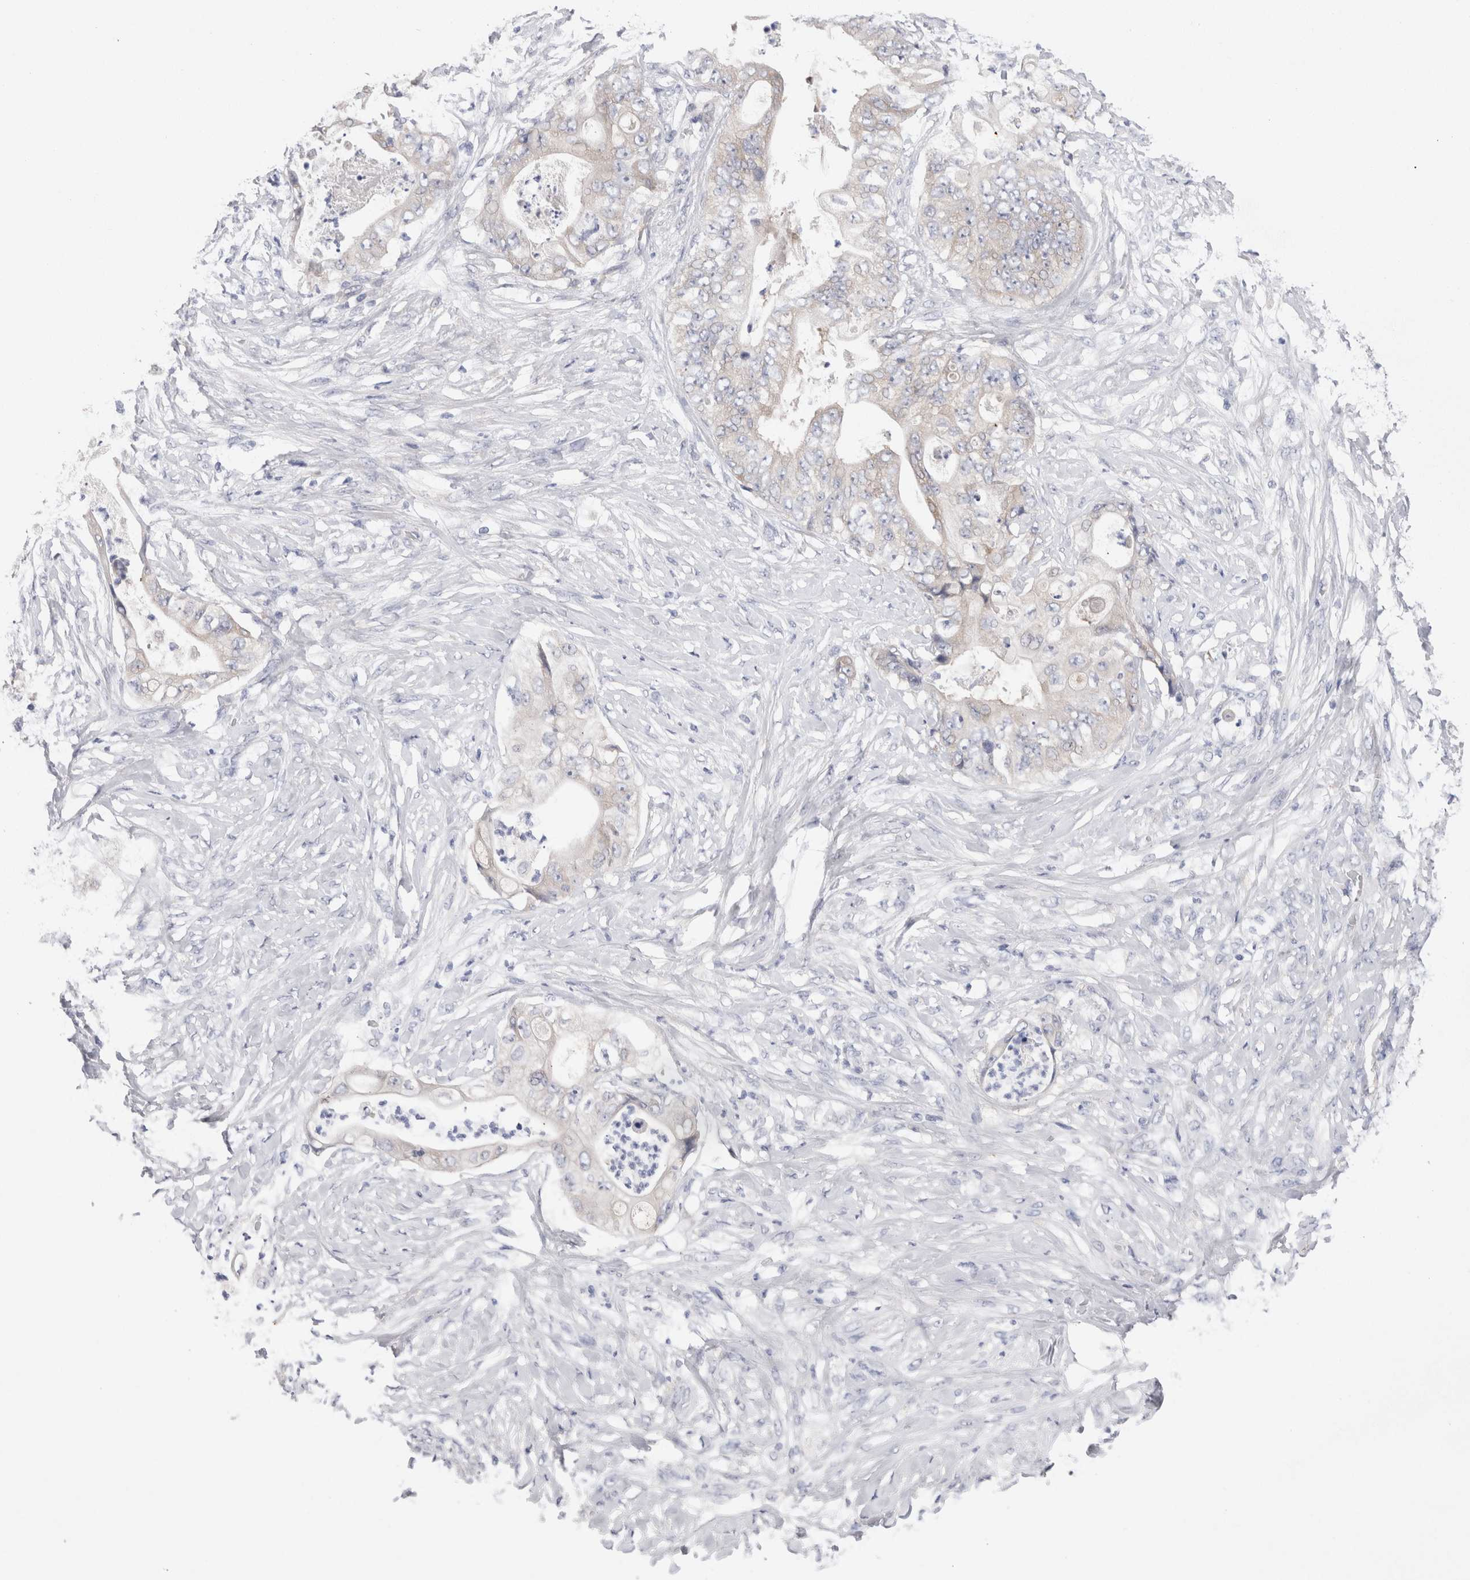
{"staining": {"intensity": "negative", "quantity": "none", "location": "none"}, "tissue": "stomach cancer", "cell_type": "Tumor cells", "image_type": "cancer", "snomed": [{"axis": "morphology", "description": "Adenocarcinoma, NOS"}, {"axis": "topography", "description": "Stomach"}], "caption": "DAB (3,3'-diaminobenzidine) immunohistochemical staining of stomach cancer displays no significant expression in tumor cells.", "gene": "WIPF2", "patient": {"sex": "female", "age": 73}}